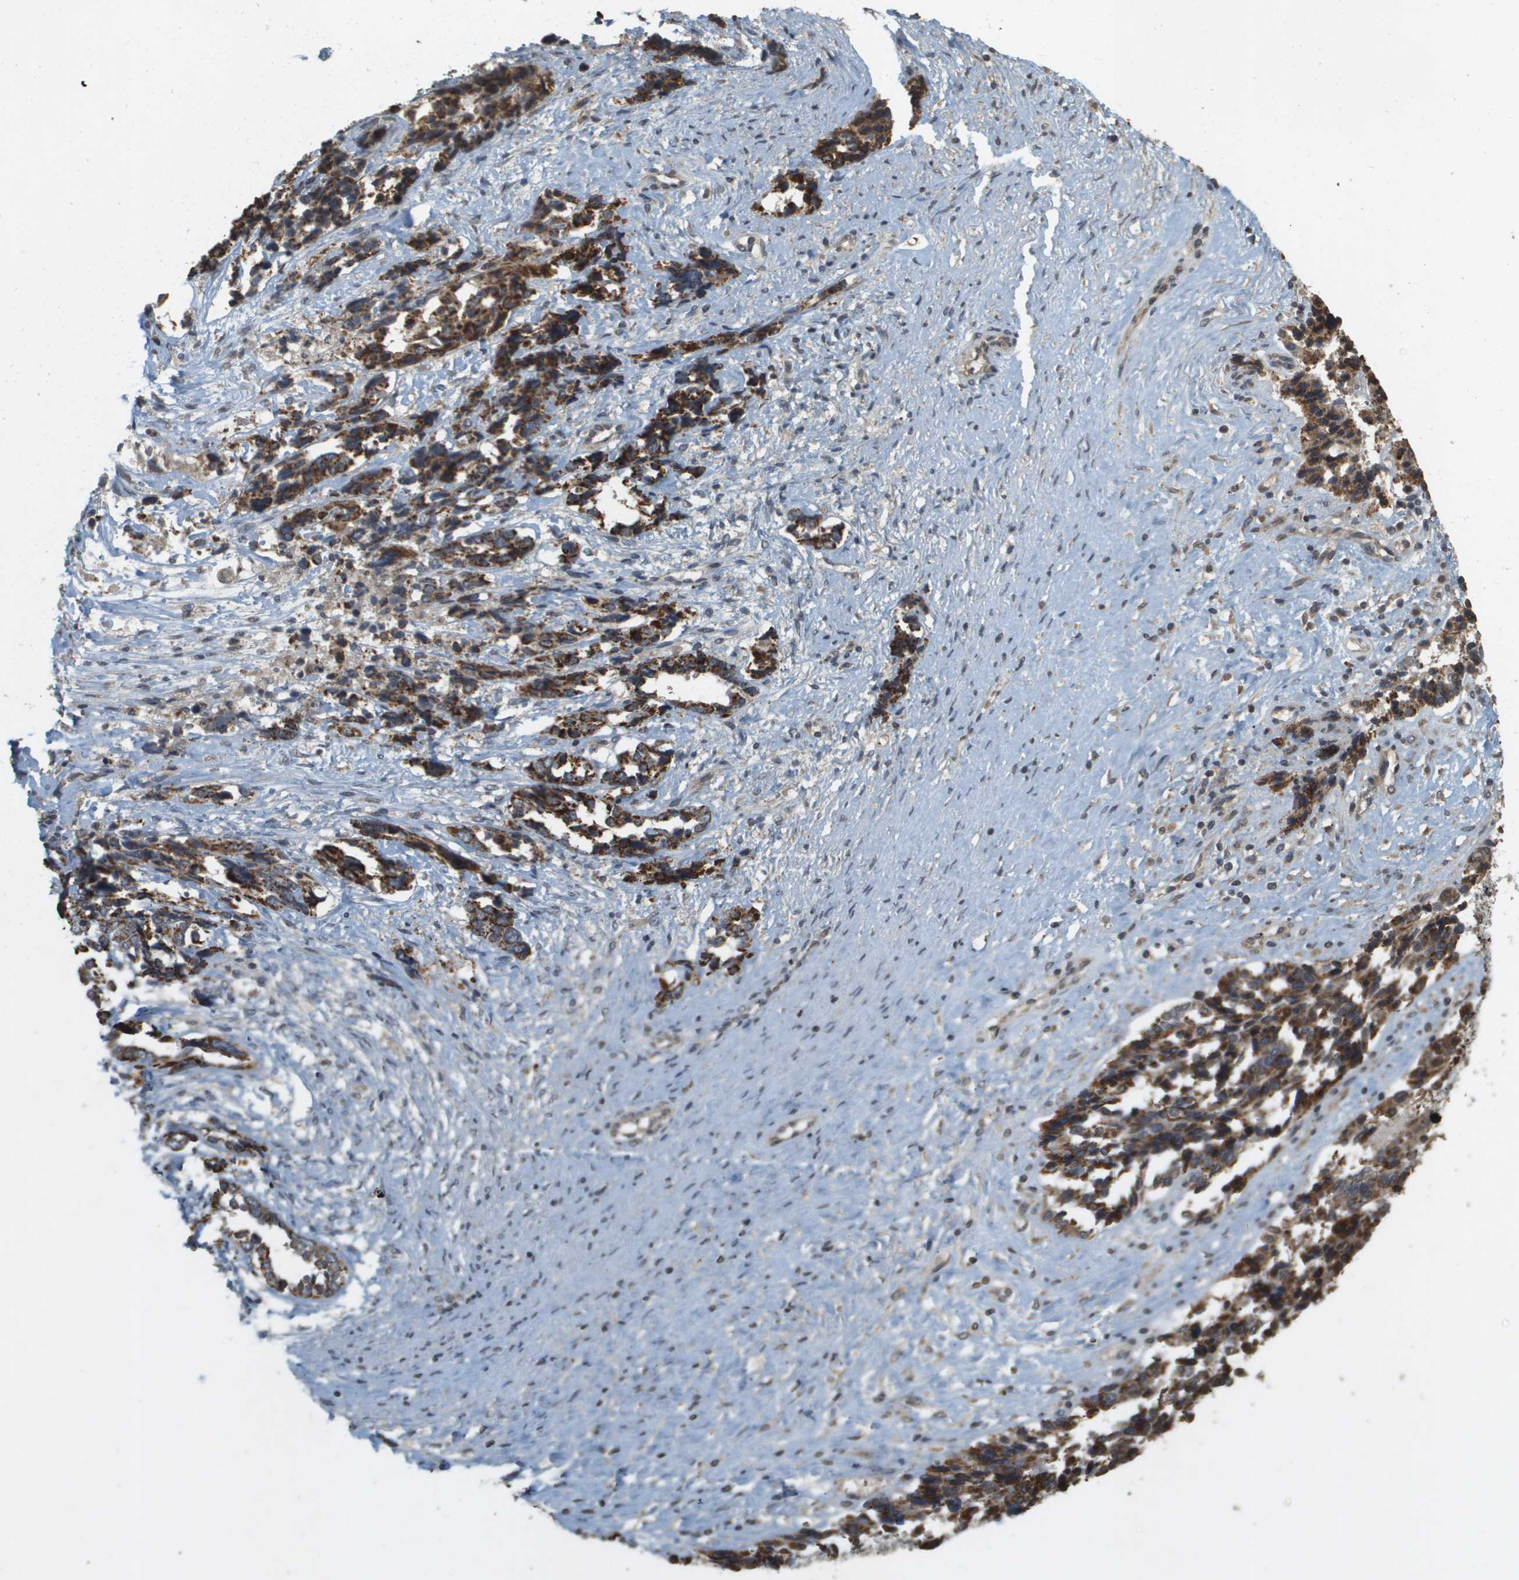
{"staining": {"intensity": "strong", "quantity": ">75%", "location": "cytoplasmic/membranous"}, "tissue": "ovarian cancer", "cell_type": "Tumor cells", "image_type": "cancer", "snomed": [{"axis": "morphology", "description": "Cystadenocarcinoma, serous, NOS"}, {"axis": "topography", "description": "Ovary"}], "caption": "The histopathology image demonstrates immunohistochemical staining of ovarian serous cystadenocarcinoma. There is strong cytoplasmic/membranous expression is appreciated in approximately >75% of tumor cells. The staining is performed using DAB (3,3'-diaminobenzidine) brown chromogen to label protein expression. The nuclei are counter-stained blue using hematoxylin.", "gene": "RAB21", "patient": {"sex": "female", "age": 44}}